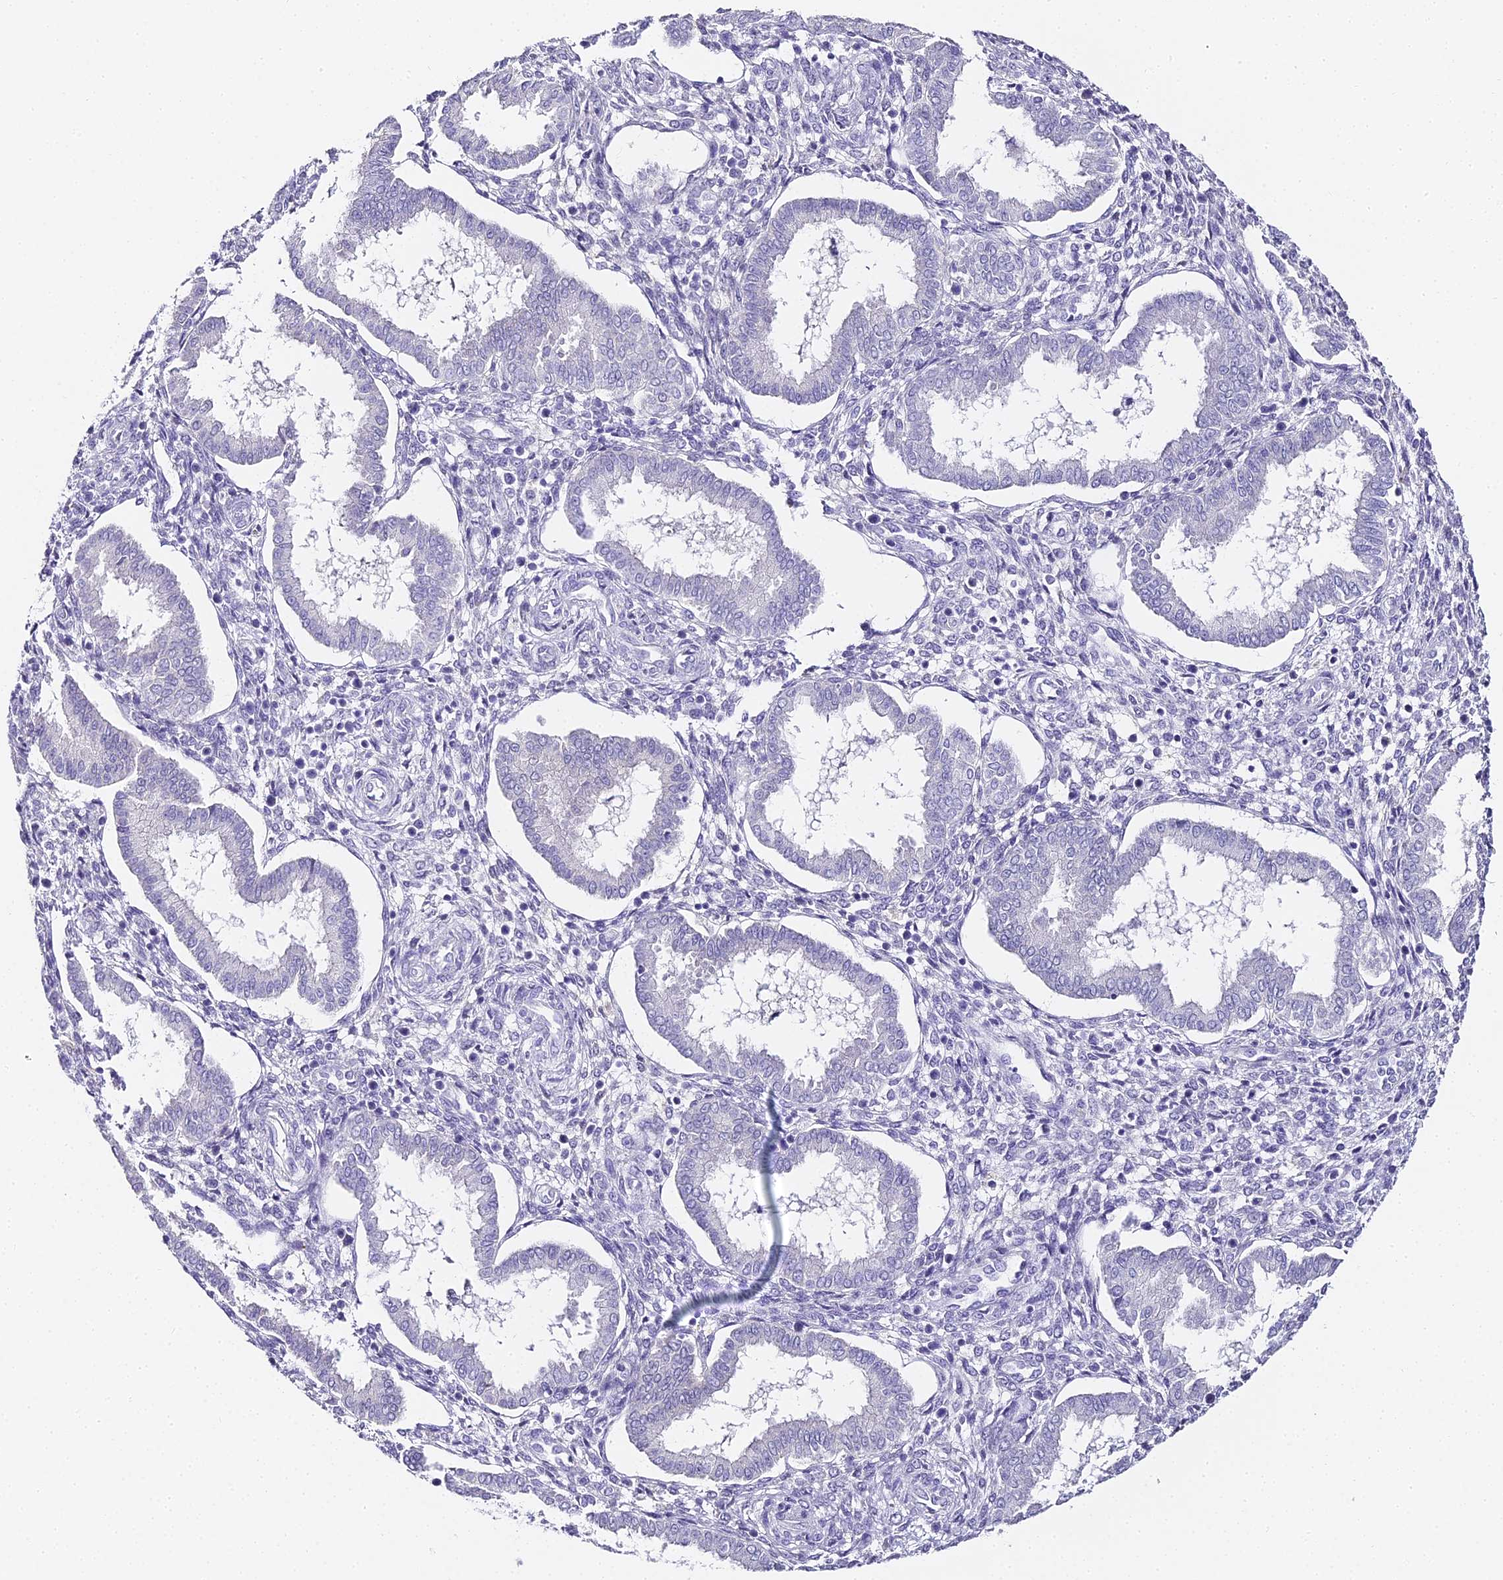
{"staining": {"intensity": "negative", "quantity": "none", "location": "none"}, "tissue": "endometrium", "cell_type": "Cells in endometrial stroma", "image_type": "normal", "snomed": [{"axis": "morphology", "description": "Normal tissue, NOS"}, {"axis": "topography", "description": "Endometrium"}], "caption": "Unremarkable endometrium was stained to show a protein in brown. There is no significant positivity in cells in endometrial stroma. (Brightfield microscopy of DAB immunohistochemistry (IHC) at high magnification).", "gene": "ABHD14A", "patient": {"sex": "female", "age": 24}}